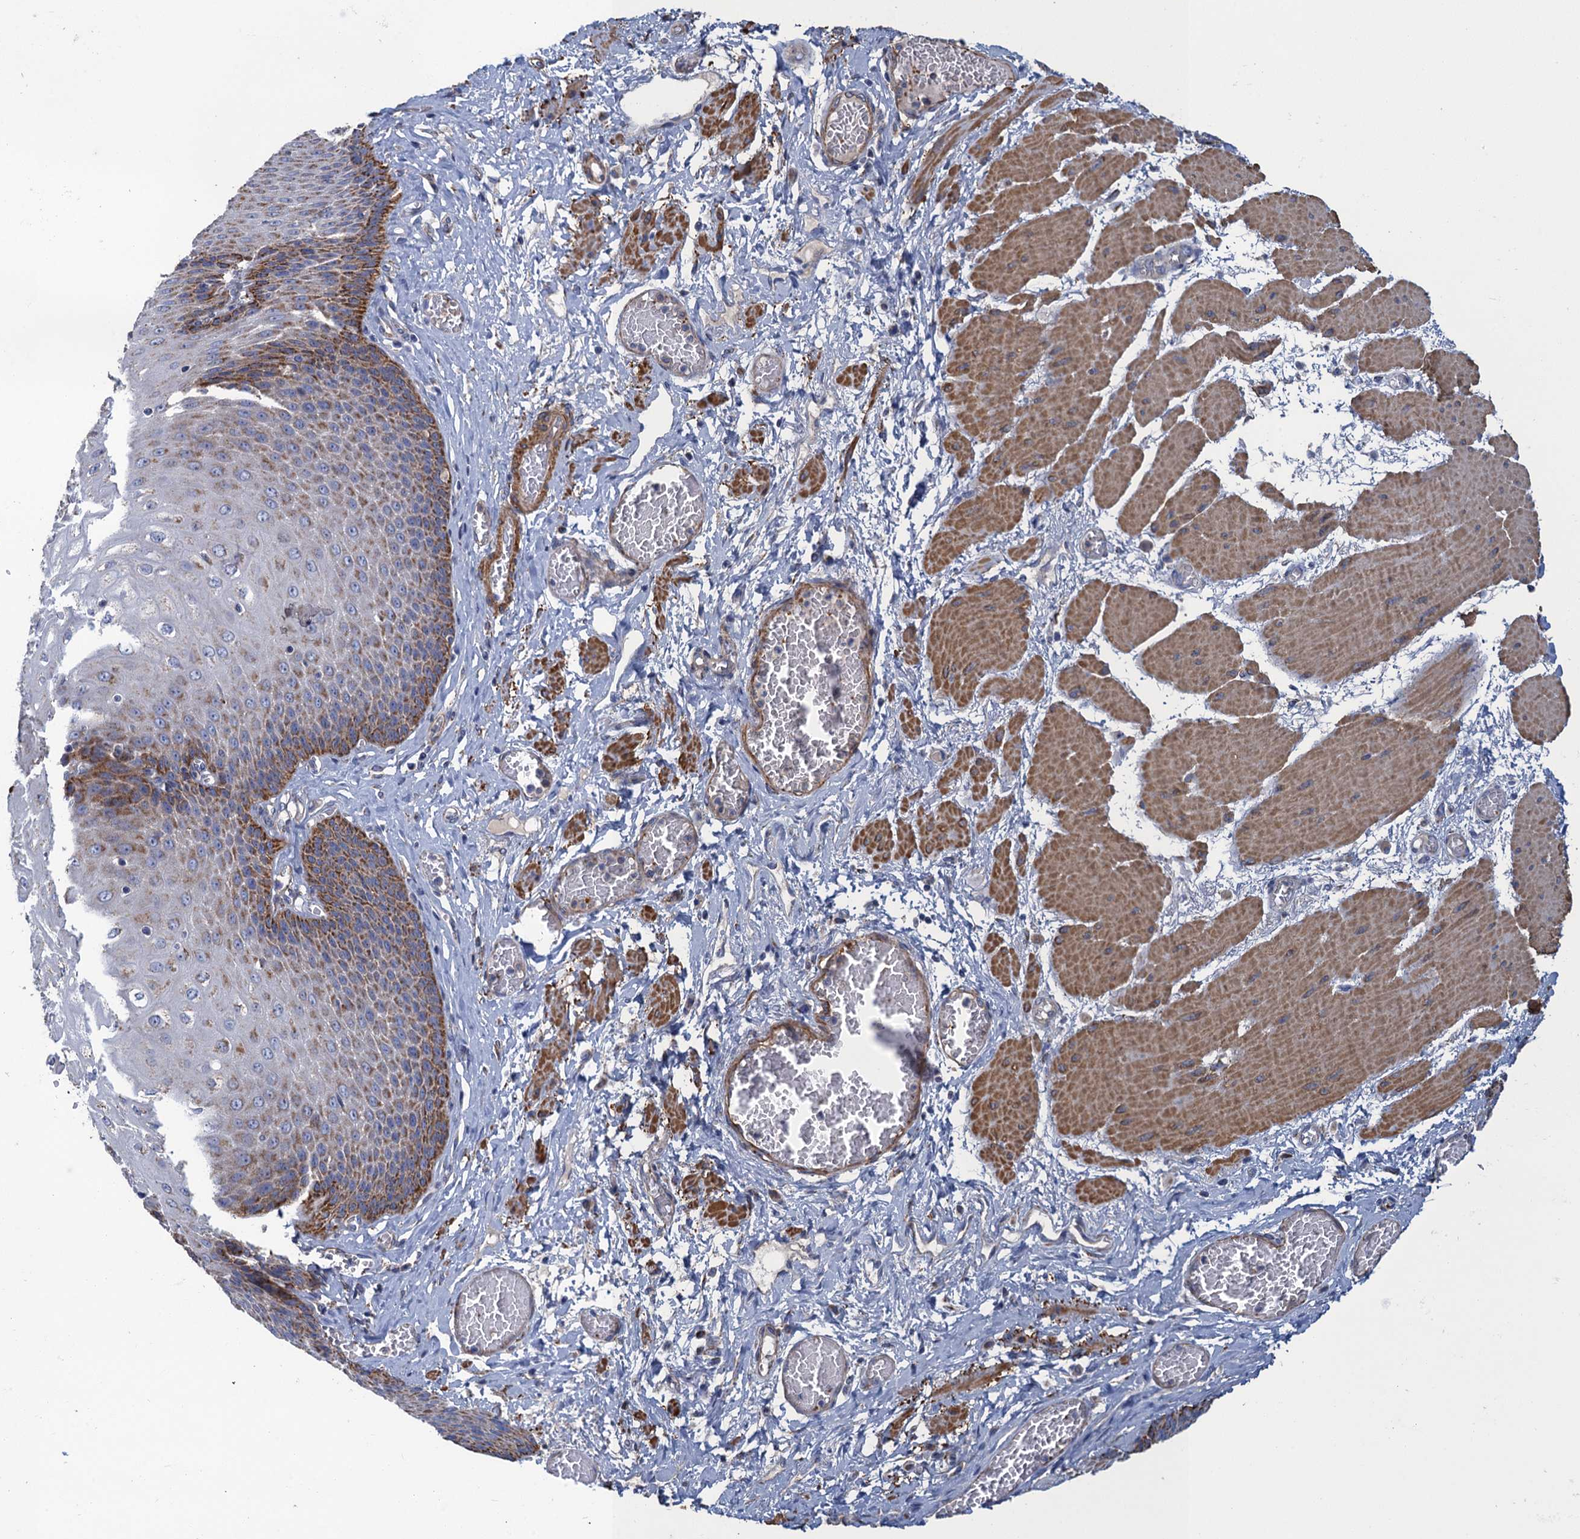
{"staining": {"intensity": "strong", "quantity": "25%-75%", "location": "cytoplasmic/membranous"}, "tissue": "esophagus", "cell_type": "Squamous epithelial cells", "image_type": "normal", "snomed": [{"axis": "morphology", "description": "Normal tissue, NOS"}, {"axis": "topography", "description": "Esophagus"}], "caption": "Brown immunohistochemical staining in normal esophagus reveals strong cytoplasmic/membranous staining in approximately 25%-75% of squamous epithelial cells. (brown staining indicates protein expression, while blue staining denotes nuclei).", "gene": "ENSG00000260643", "patient": {"sex": "male", "age": 60}}